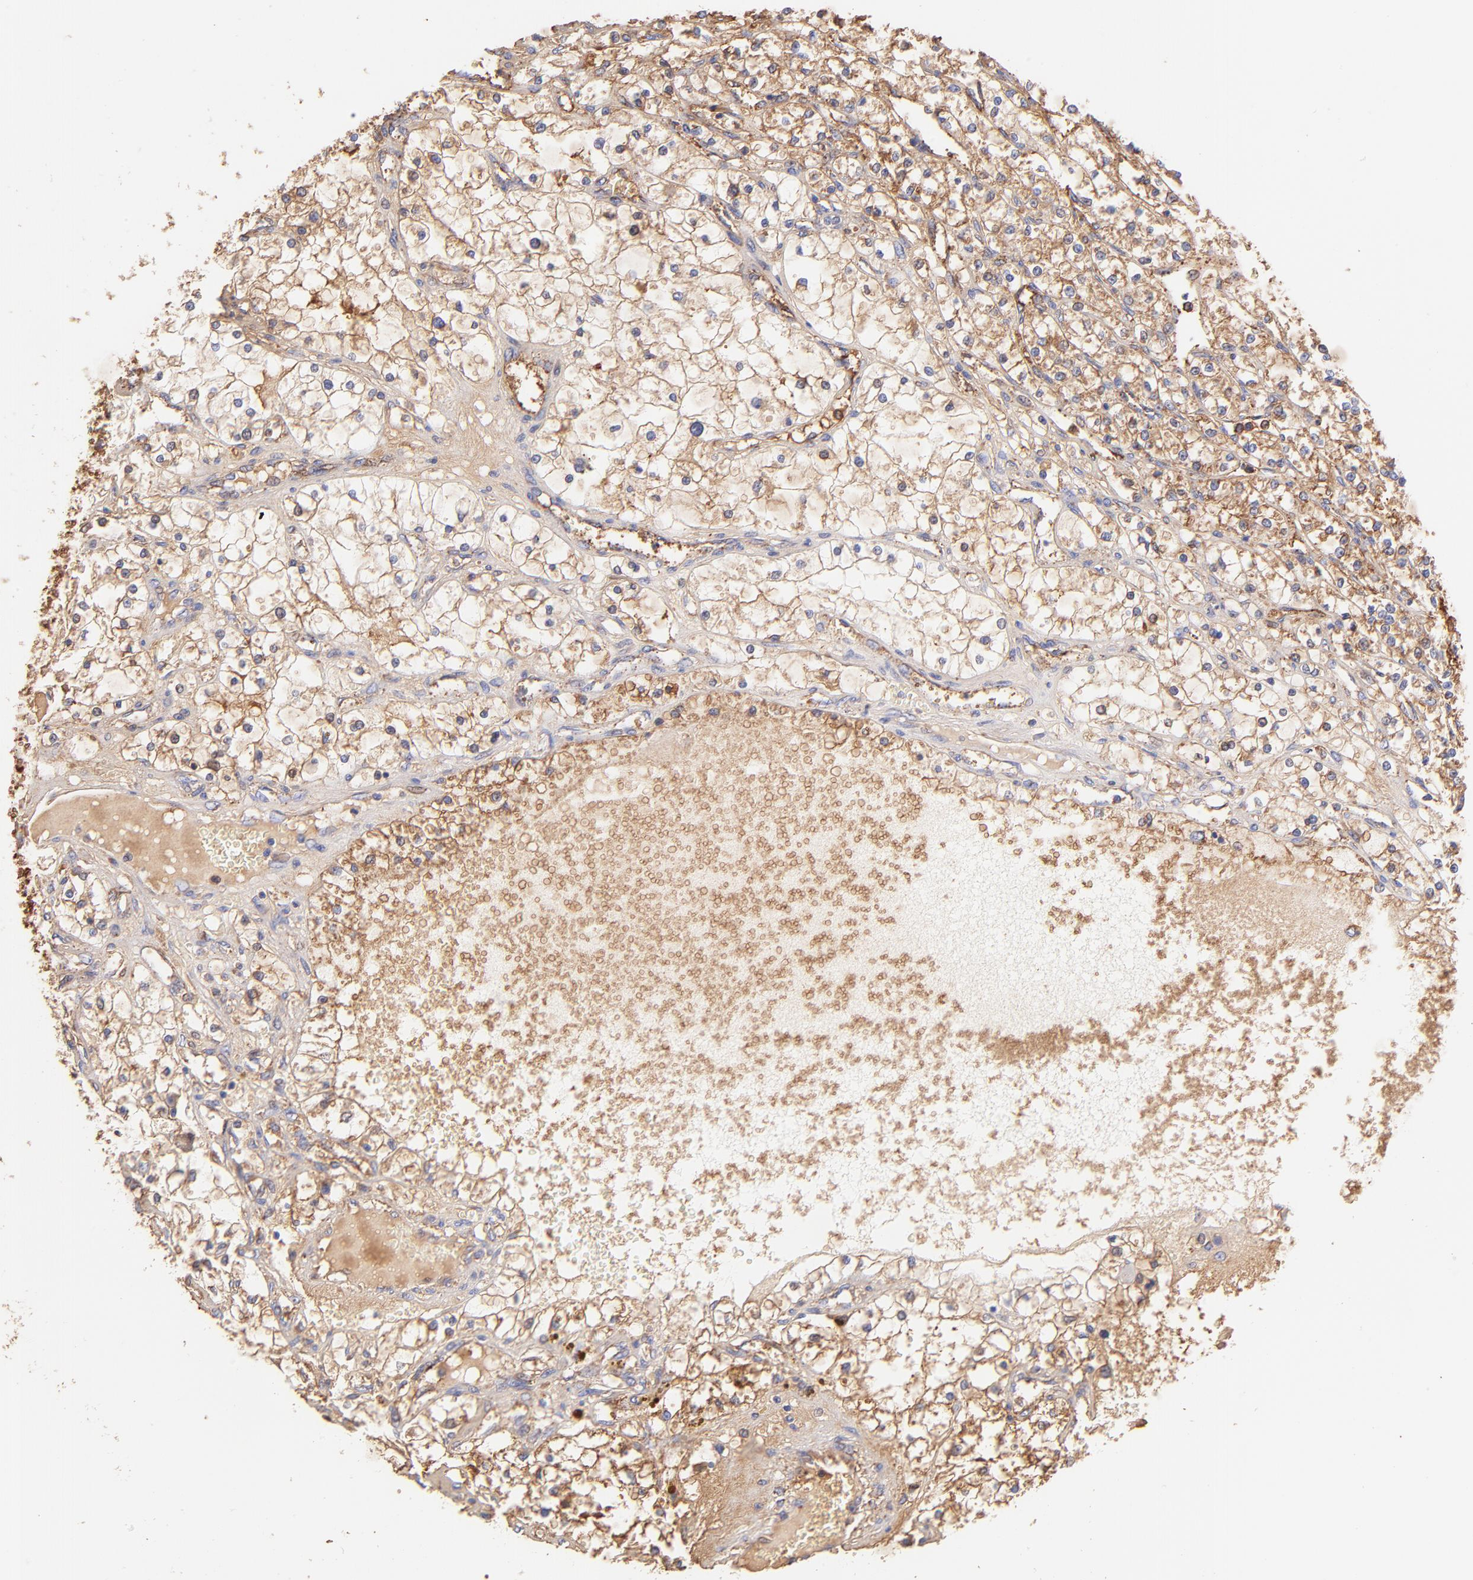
{"staining": {"intensity": "weak", "quantity": ">75%", "location": "cytoplasmic/membranous"}, "tissue": "renal cancer", "cell_type": "Tumor cells", "image_type": "cancer", "snomed": [{"axis": "morphology", "description": "Adenocarcinoma, NOS"}, {"axis": "topography", "description": "Kidney"}], "caption": "IHC photomicrograph of human renal adenocarcinoma stained for a protein (brown), which reveals low levels of weak cytoplasmic/membranous staining in approximately >75% of tumor cells.", "gene": "BGN", "patient": {"sex": "male", "age": 61}}